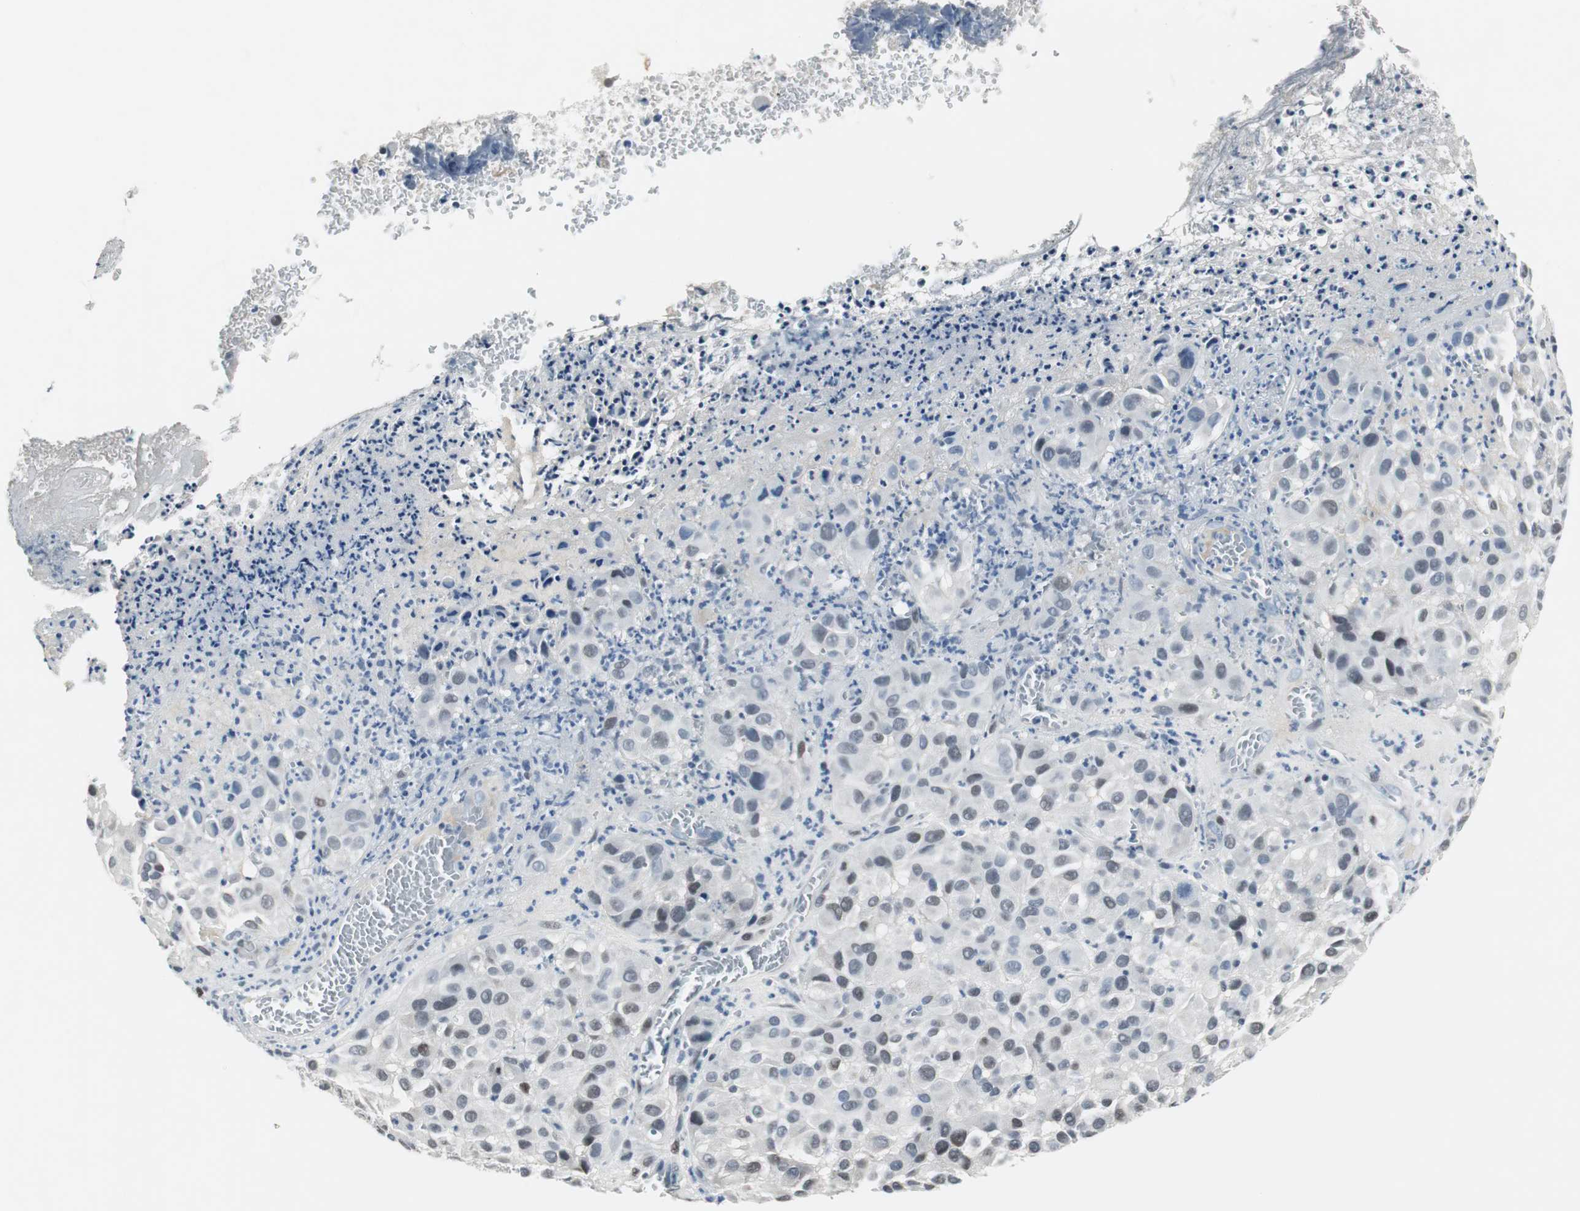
{"staining": {"intensity": "weak", "quantity": "<25%", "location": "nuclear"}, "tissue": "melanoma", "cell_type": "Tumor cells", "image_type": "cancer", "snomed": [{"axis": "morphology", "description": "Malignant melanoma, NOS"}, {"axis": "topography", "description": "Skin"}], "caption": "Immunohistochemistry (IHC) micrograph of human malignant melanoma stained for a protein (brown), which displays no positivity in tumor cells. (DAB (3,3'-diaminobenzidine) IHC, high magnification).", "gene": "ELK1", "patient": {"sex": "female", "age": 21}}